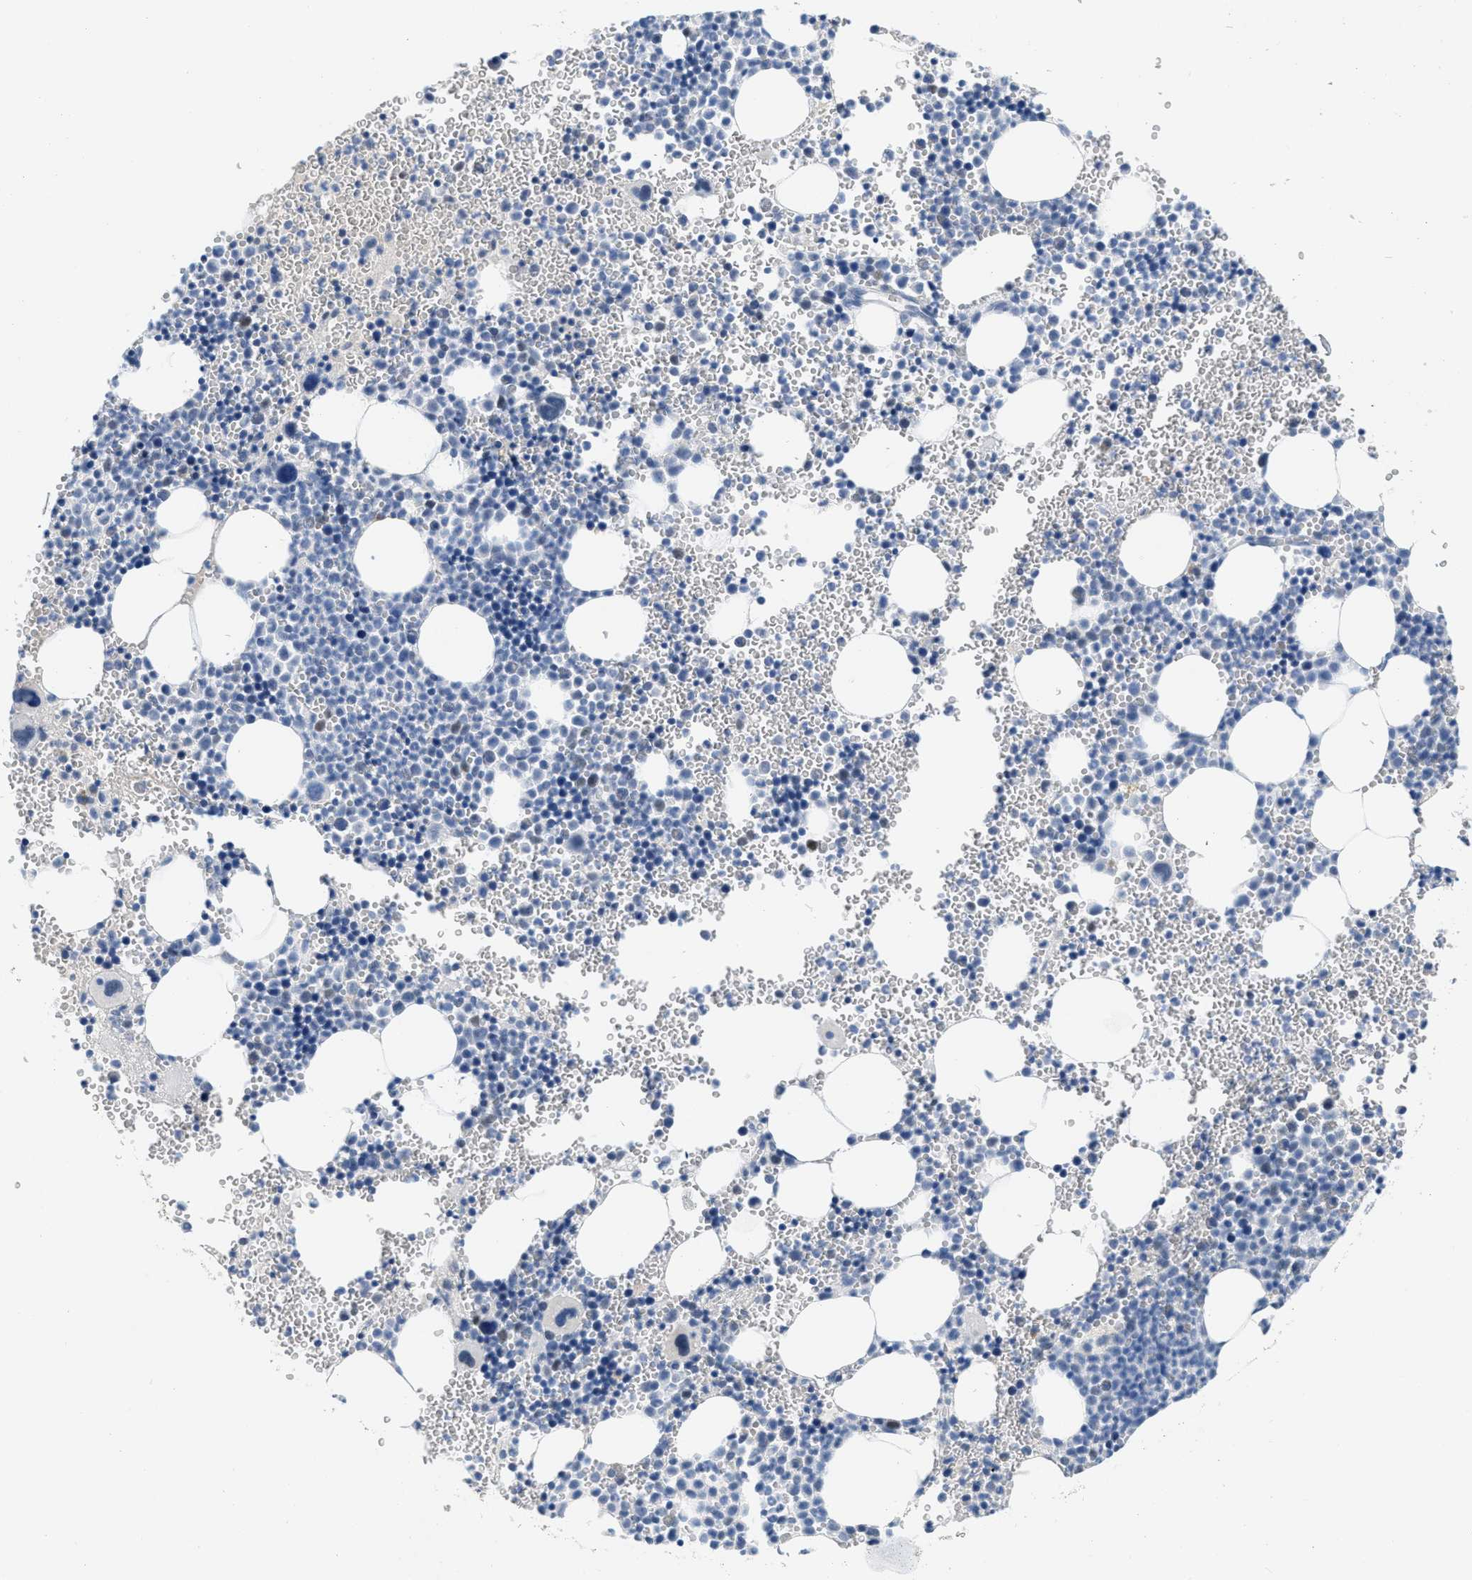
{"staining": {"intensity": "weak", "quantity": "<25%", "location": "nuclear"}, "tissue": "bone marrow", "cell_type": "Hematopoietic cells", "image_type": "normal", "snomed": [{"axis": "morphology", "description": "Normal tissue, NOS"}, {"axis": "morphology", "description": "Inflammation, NOS"}, {"axis": "topography", "description": "Bone marrow"}], "caption": "High power microscopy photomicrograph of an immunohistochemistry (IHC) image of normal bone marrow, revealing no significant positivity in hematopoietic cells. The staining is performed using DAB brown chromogen with nuclei counter-stained in using hematoxylin.", "gene": "HSF2", "patient": {"sex": "male", "age": 22}}